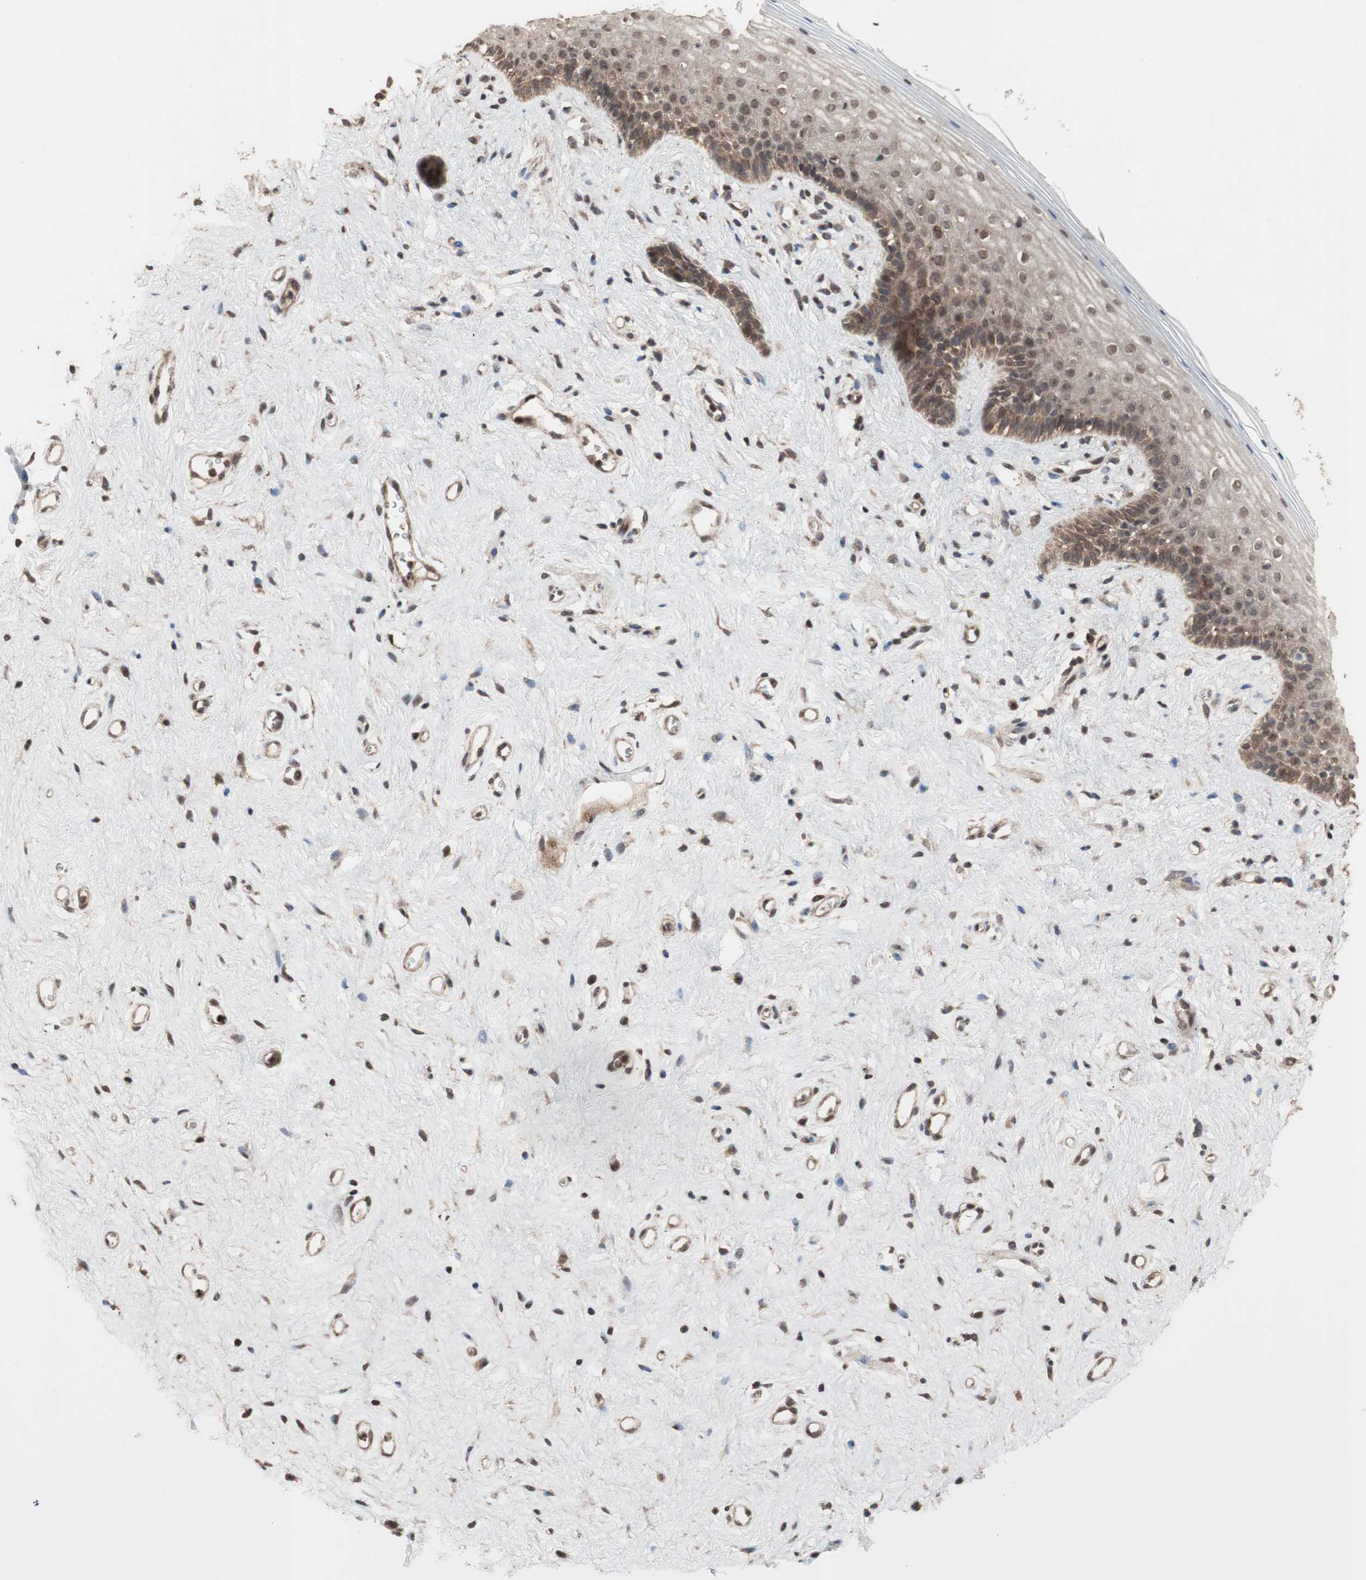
{"staining": {"intensity": "weak", "quantity": ">75%", "location": "cytoplasmic/membranous"}, "tissue": "vagina", "cell_type": "Squamous epithelial cells", "image_type": "normal", "snomed": [{"axis": "morphology", "description": "Normal tissue, NOS"}, {"axis": "topography", "description": "Vagina"}], "caption": "Immunohistochemical staining of benign vagina demonstrates >75% levels of weak cytoplasmic/membranous protein positivity in approximately >75% of squamous epithelial cells. (DAB IHC with brightfield microscopy, high magnification).", "gene": "KANSL1", "patient": {"sex": "female", "age": 44}}